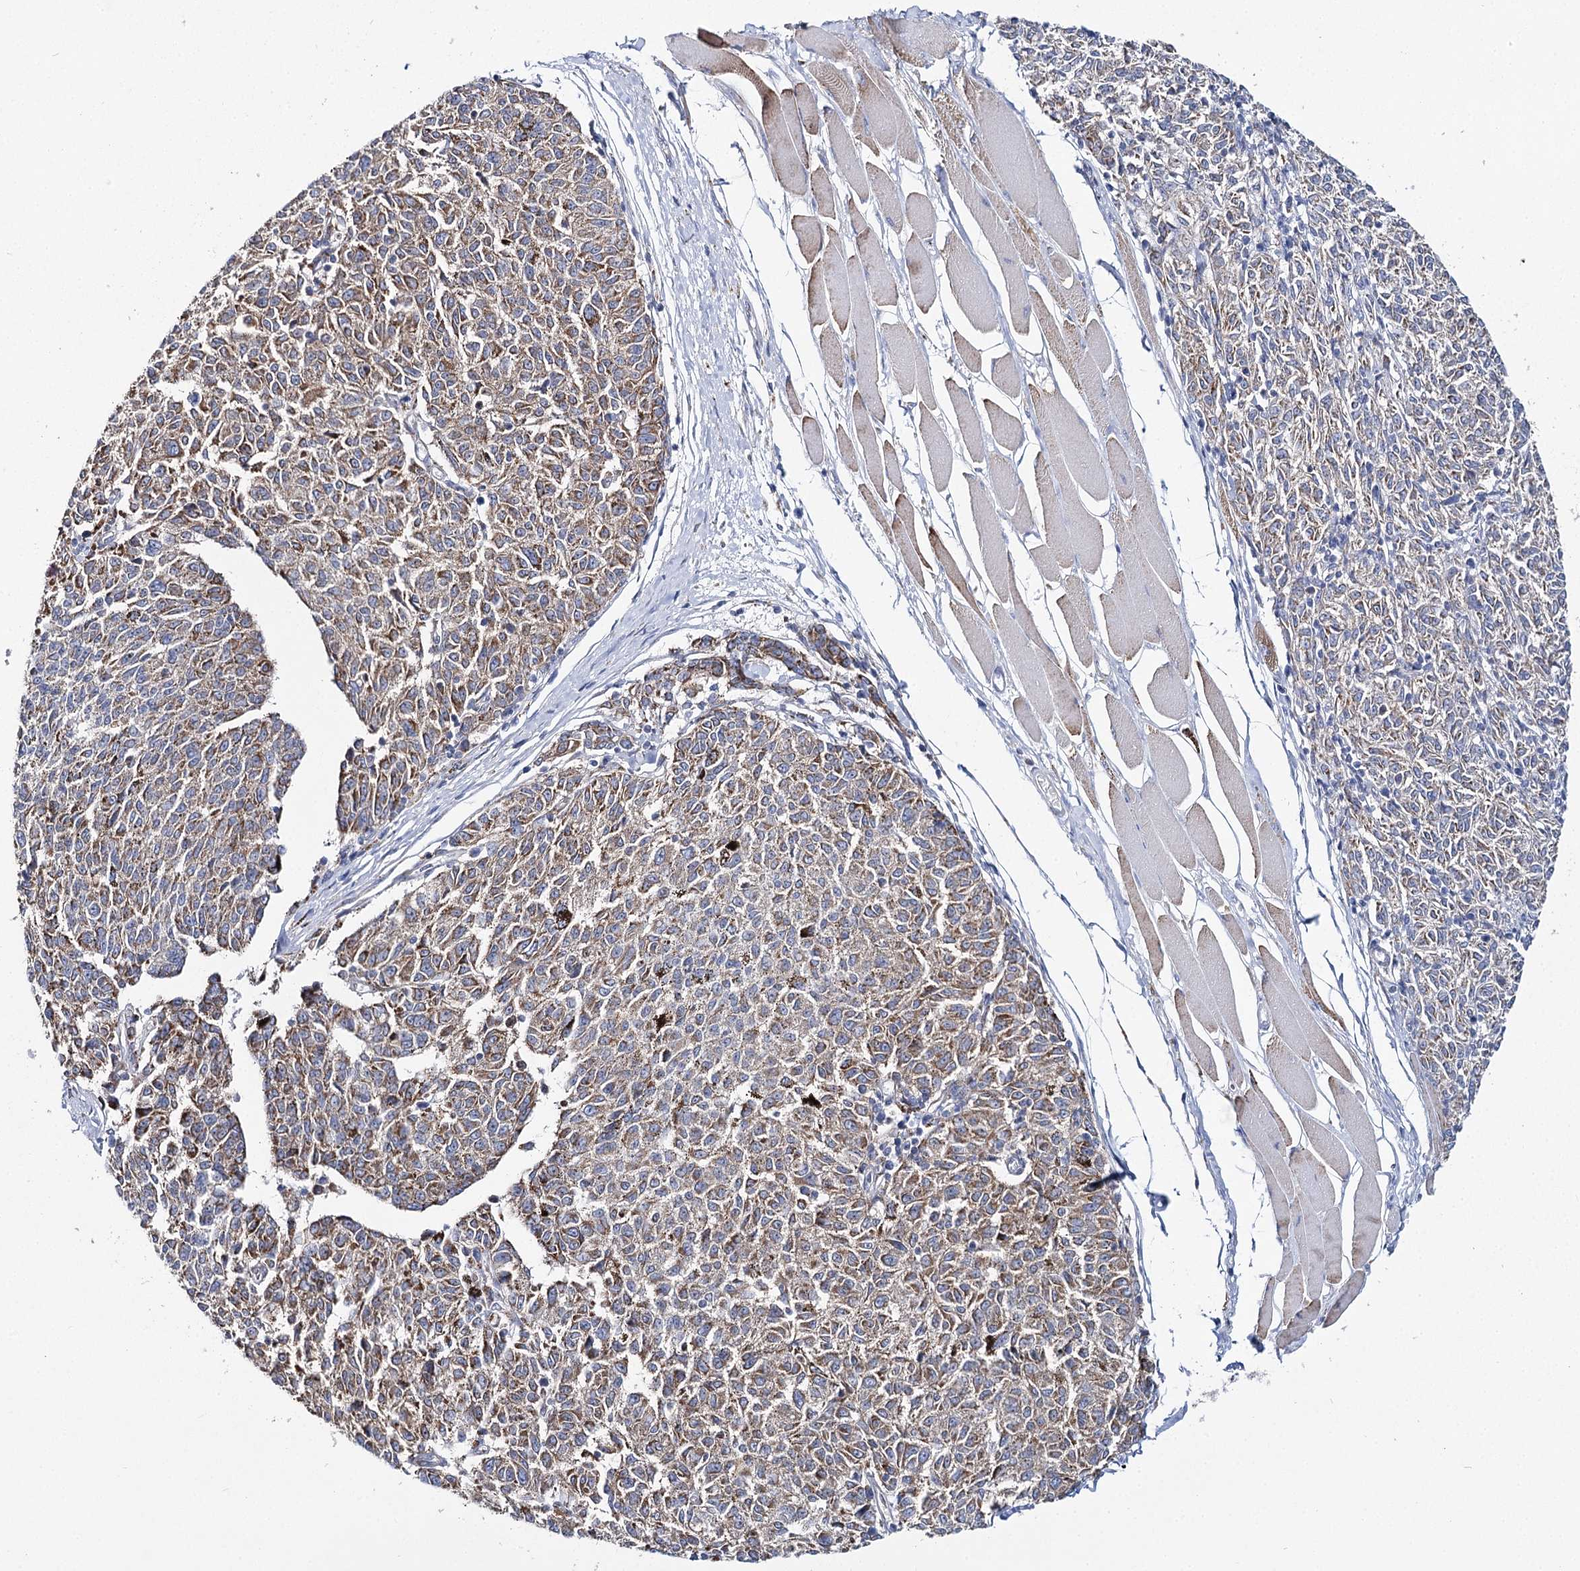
{"staining": {"intensity": "moderate", "quantity": ">75%", "location": "cytoplasmic/membranous"}, "tissue": "melanoma", "cell_type": "Tumor cells", "image_type": "cancer", "snomed": [{"axis": "morphology", "description": "Malignant melanoma, NOS"}, {"axis": "topography", "description": "Skin"}], "caption": "There is medium levels of moderate cytoplasmic/membranous staining in tumor cells of malignant melanoma, as demonstrated by immunohistochemical staining (brown color).", "gene": "THUMPD3", "patient": {"sex": "female", "age": 72}}